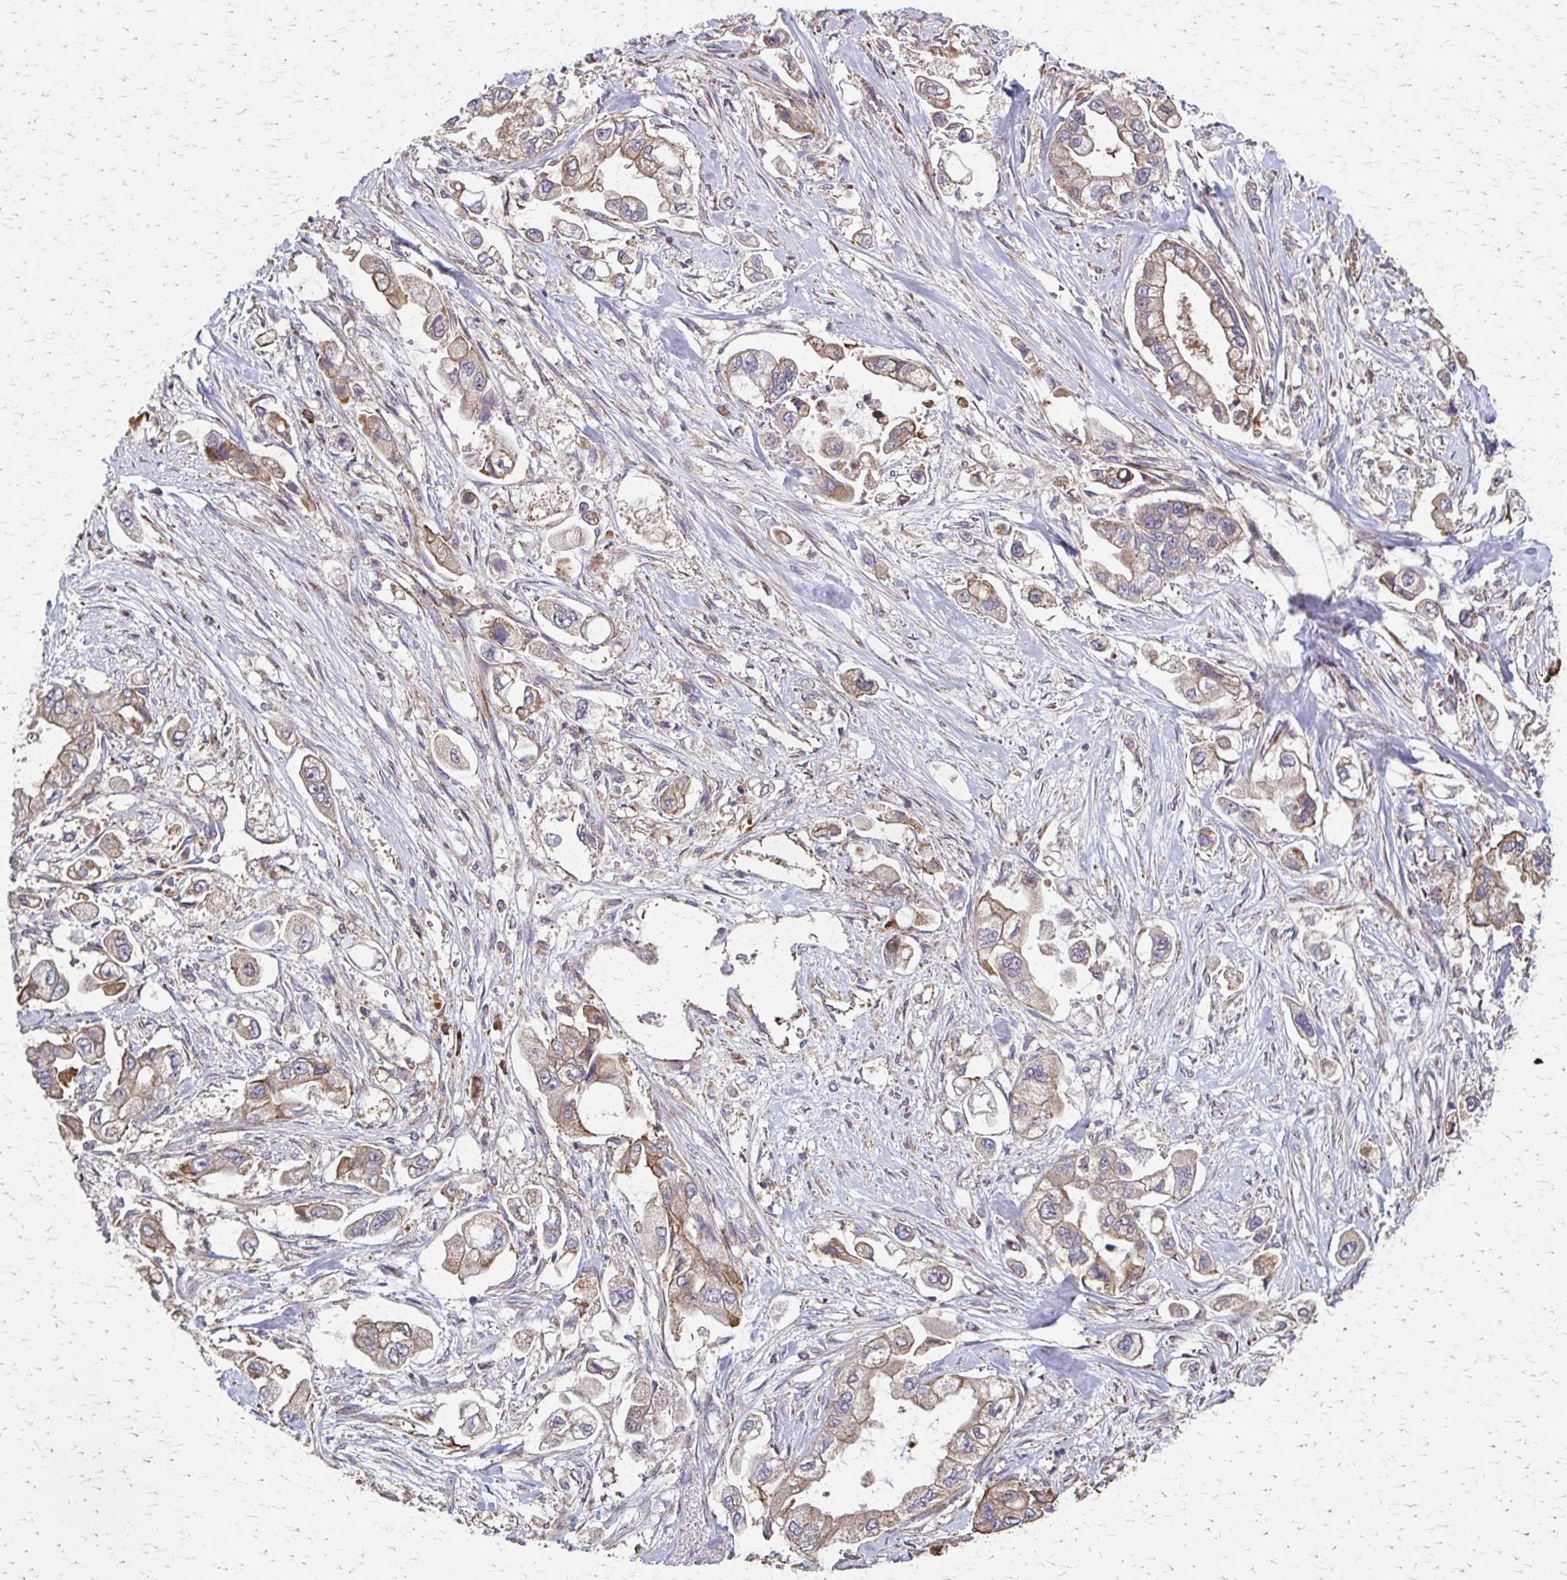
{"staining": {"intensity": "moderate", "quantity": ">75%", "location": "cytoplasmic/membranous"}, "tissue": "stomach cancer", "cell_type": "Tumor cells", "image_type": "cancer", "snomed": [{"axis": "morphology", "description": "Adenocarcinoma, NOS"}, {"axis": "topography", "description": "Stomach"}], "caption": "A brown stain labels moderate cytoplasmic/membranous positivity of a protein in stomach adenocarcinoma tumor cells.", "gene": "EEF2", "patient": {"sex": "male", "age": 62}}